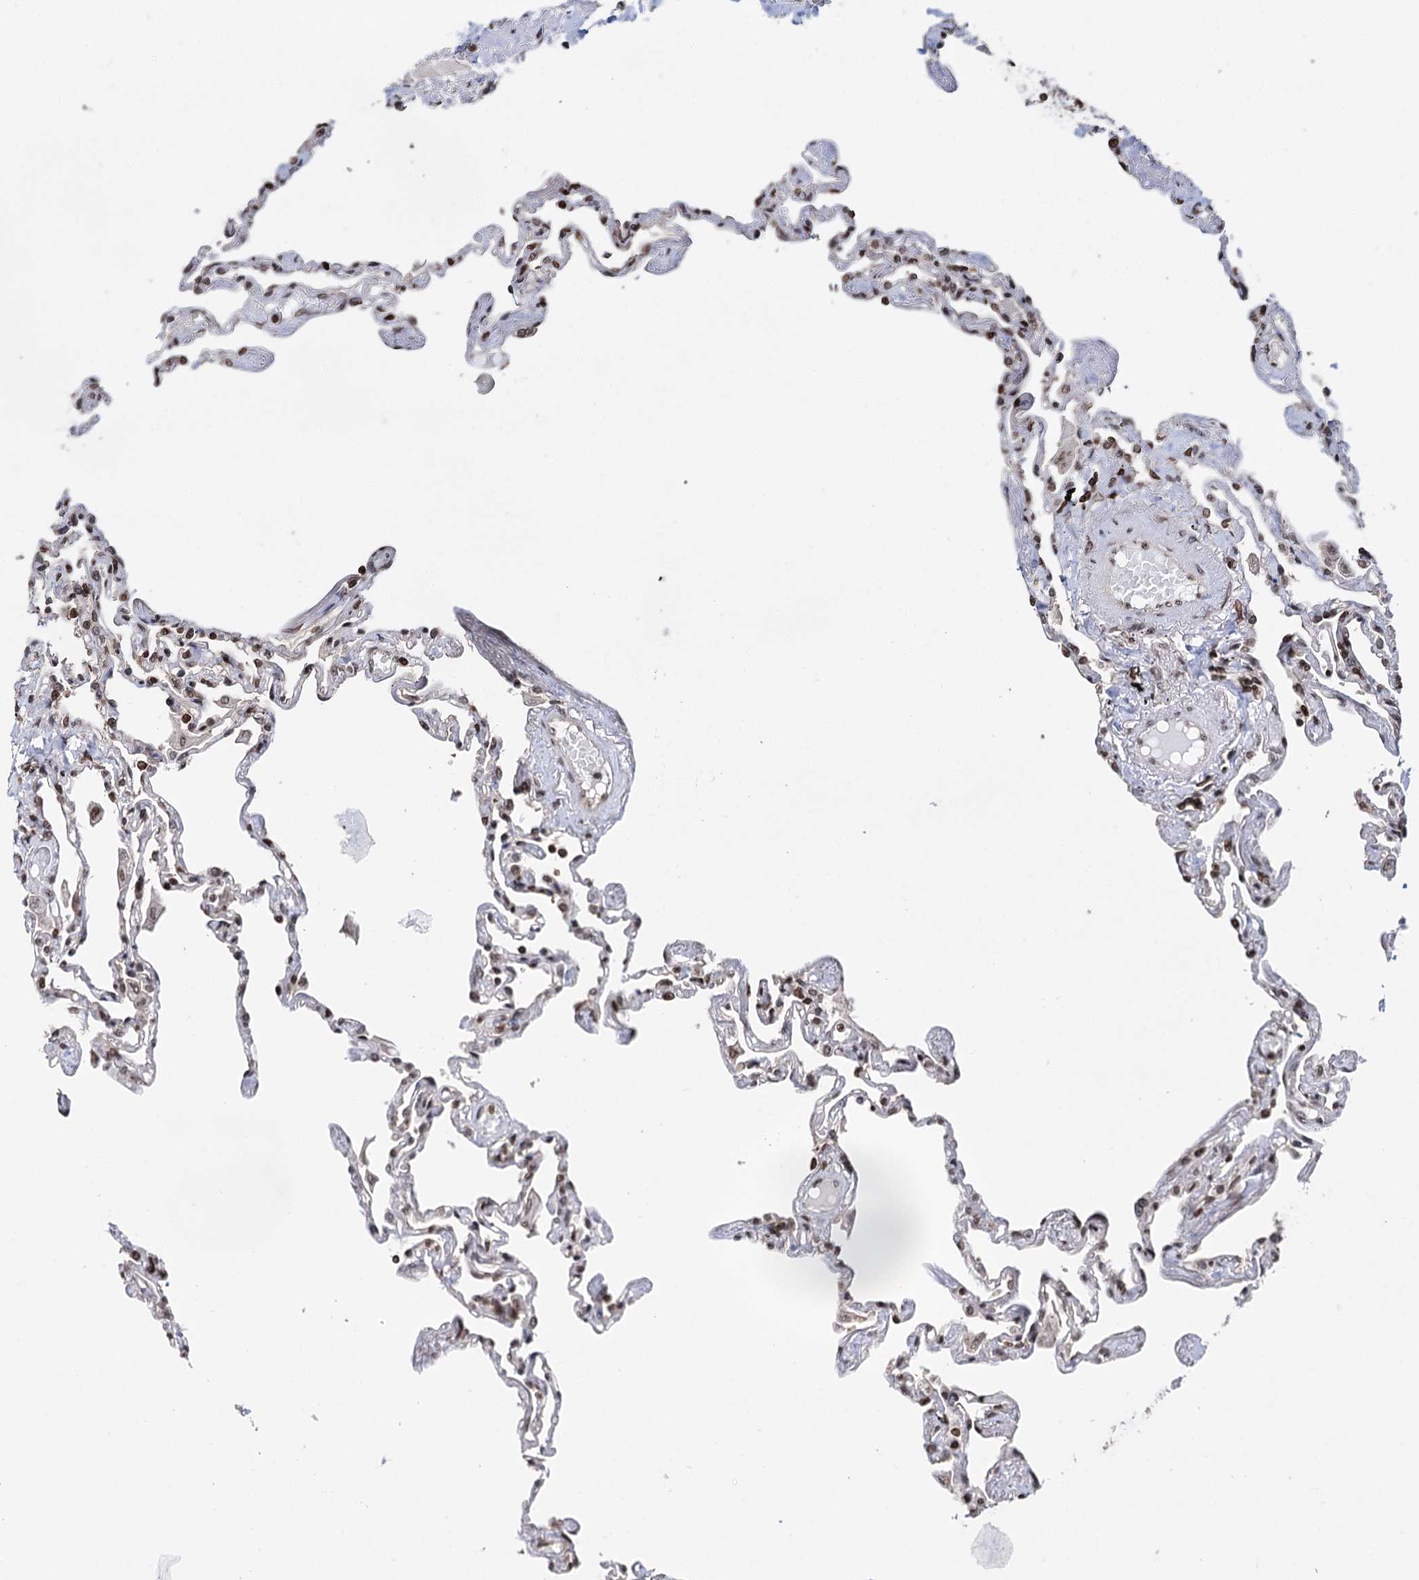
{"staining": {"intensity": "moderate", "quantity": "25%-75%", "location": "nuclear"}, "tissue": "lung", "cell_type": "Alveolar cells", "image_type": "normal", "snomed": [{"axis": "morphology", "description": "Normal tissue, NOS"}, {"axis": "topography", "description": "Lung"}], "caption": "Protein staining reveals moderate nuclear staining in approximately 25%-75% of alveolar cells in normal lung.", "gene": "CCDC77", "patient": {"sex": "female", "age": 67}}